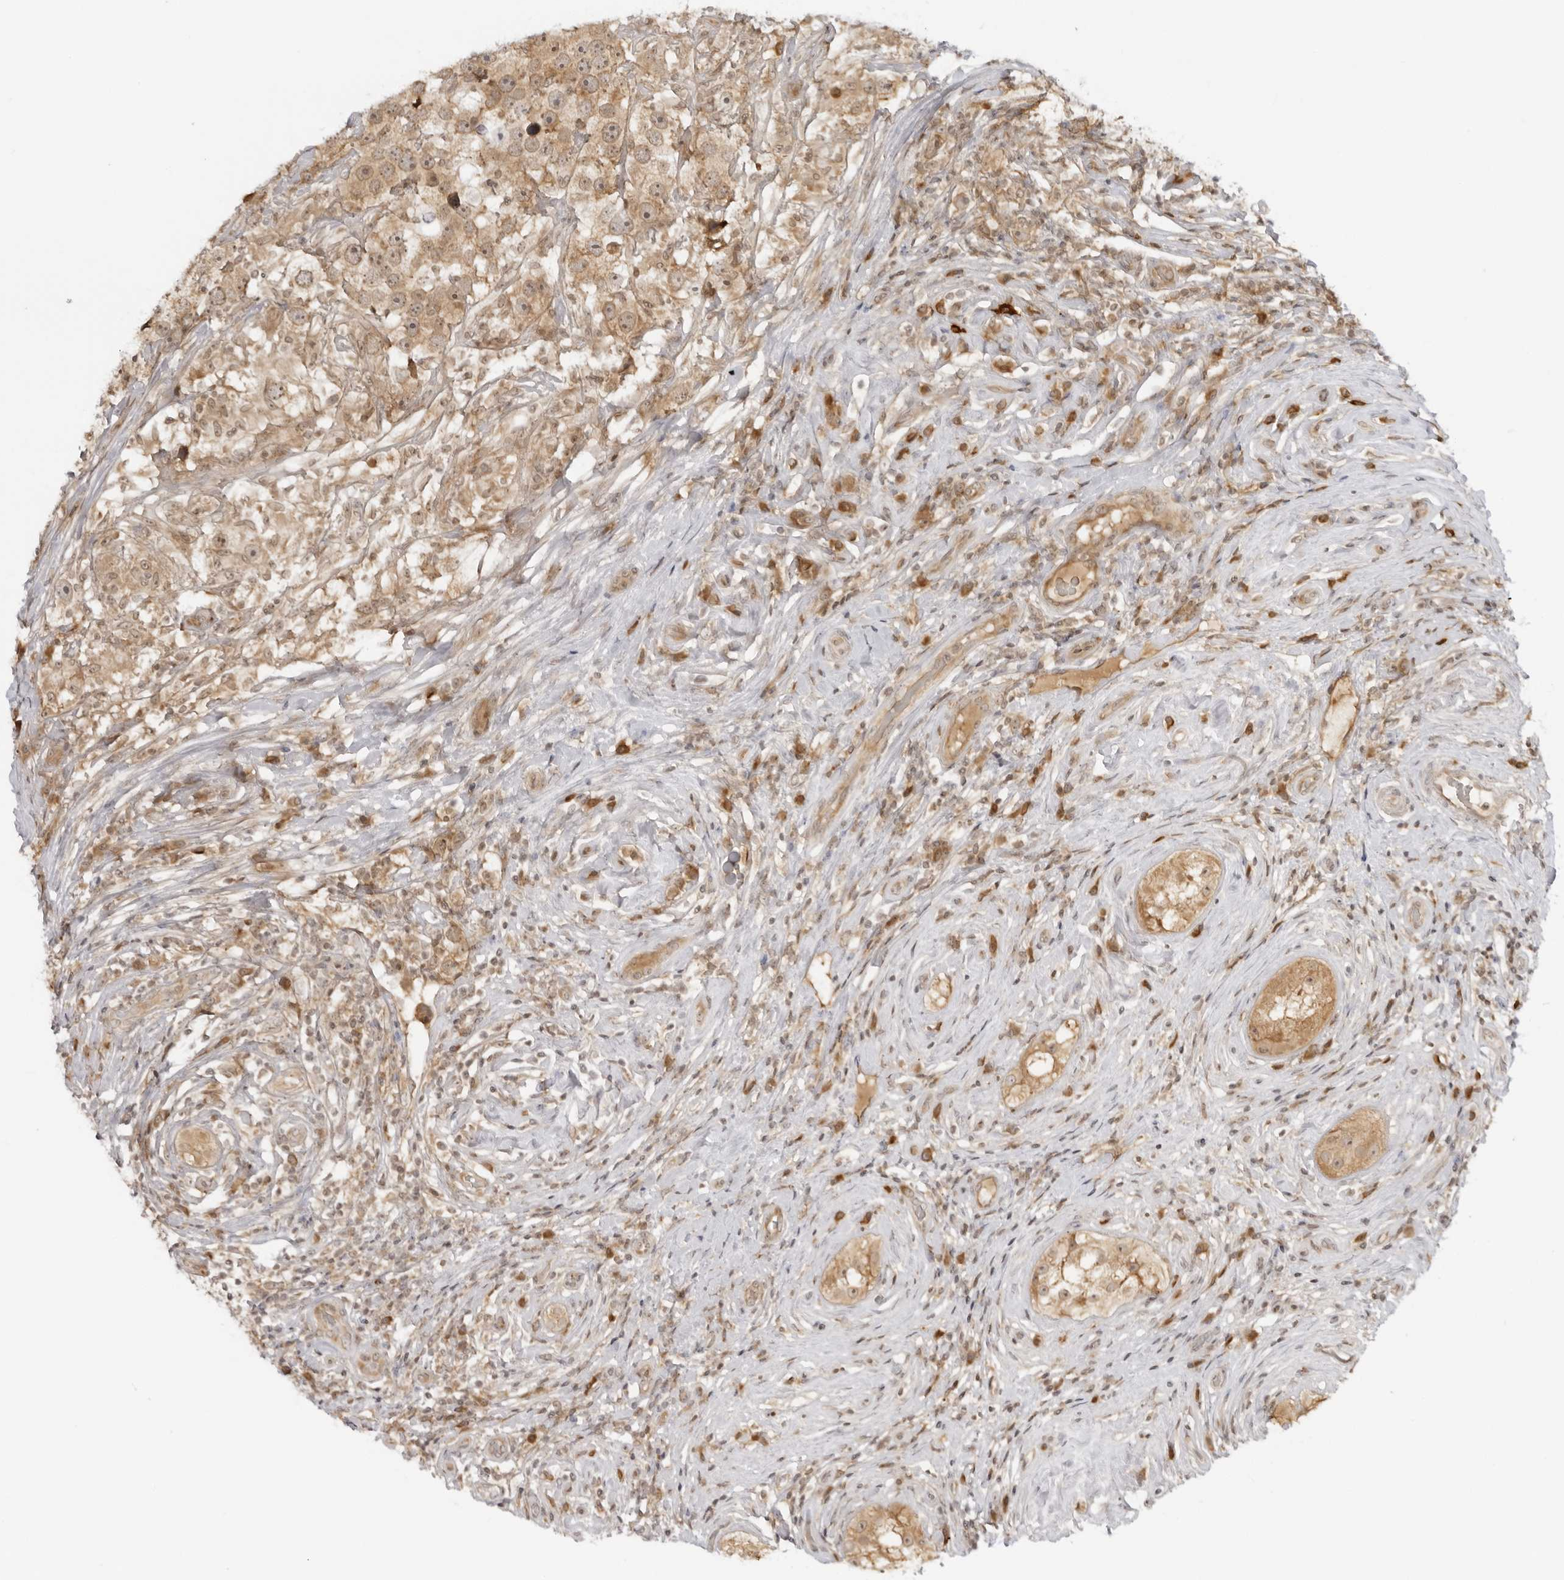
{"staining": {"intensity": "weak", "quantity": ">75%", "location": "cytoplasmic/membranous,nuclear"}, "tissue": "testis cancer", "cell_type": "Tumor cells", "image_type": "cancer", "snomed": [{"axis": "morphology", "description": "Seminoma, NOS"}, {"axis": "topography", "description": "Testis"}], "caption": "A micrograph showing weak cytoplasmic/membranous and nuclear staining in about >75% of tumor cells in testis cancer, as visualized by brown immunohistochemical staining.", "gene": "PRRC2C", "patient": {"sex": "male", "age": 49}}